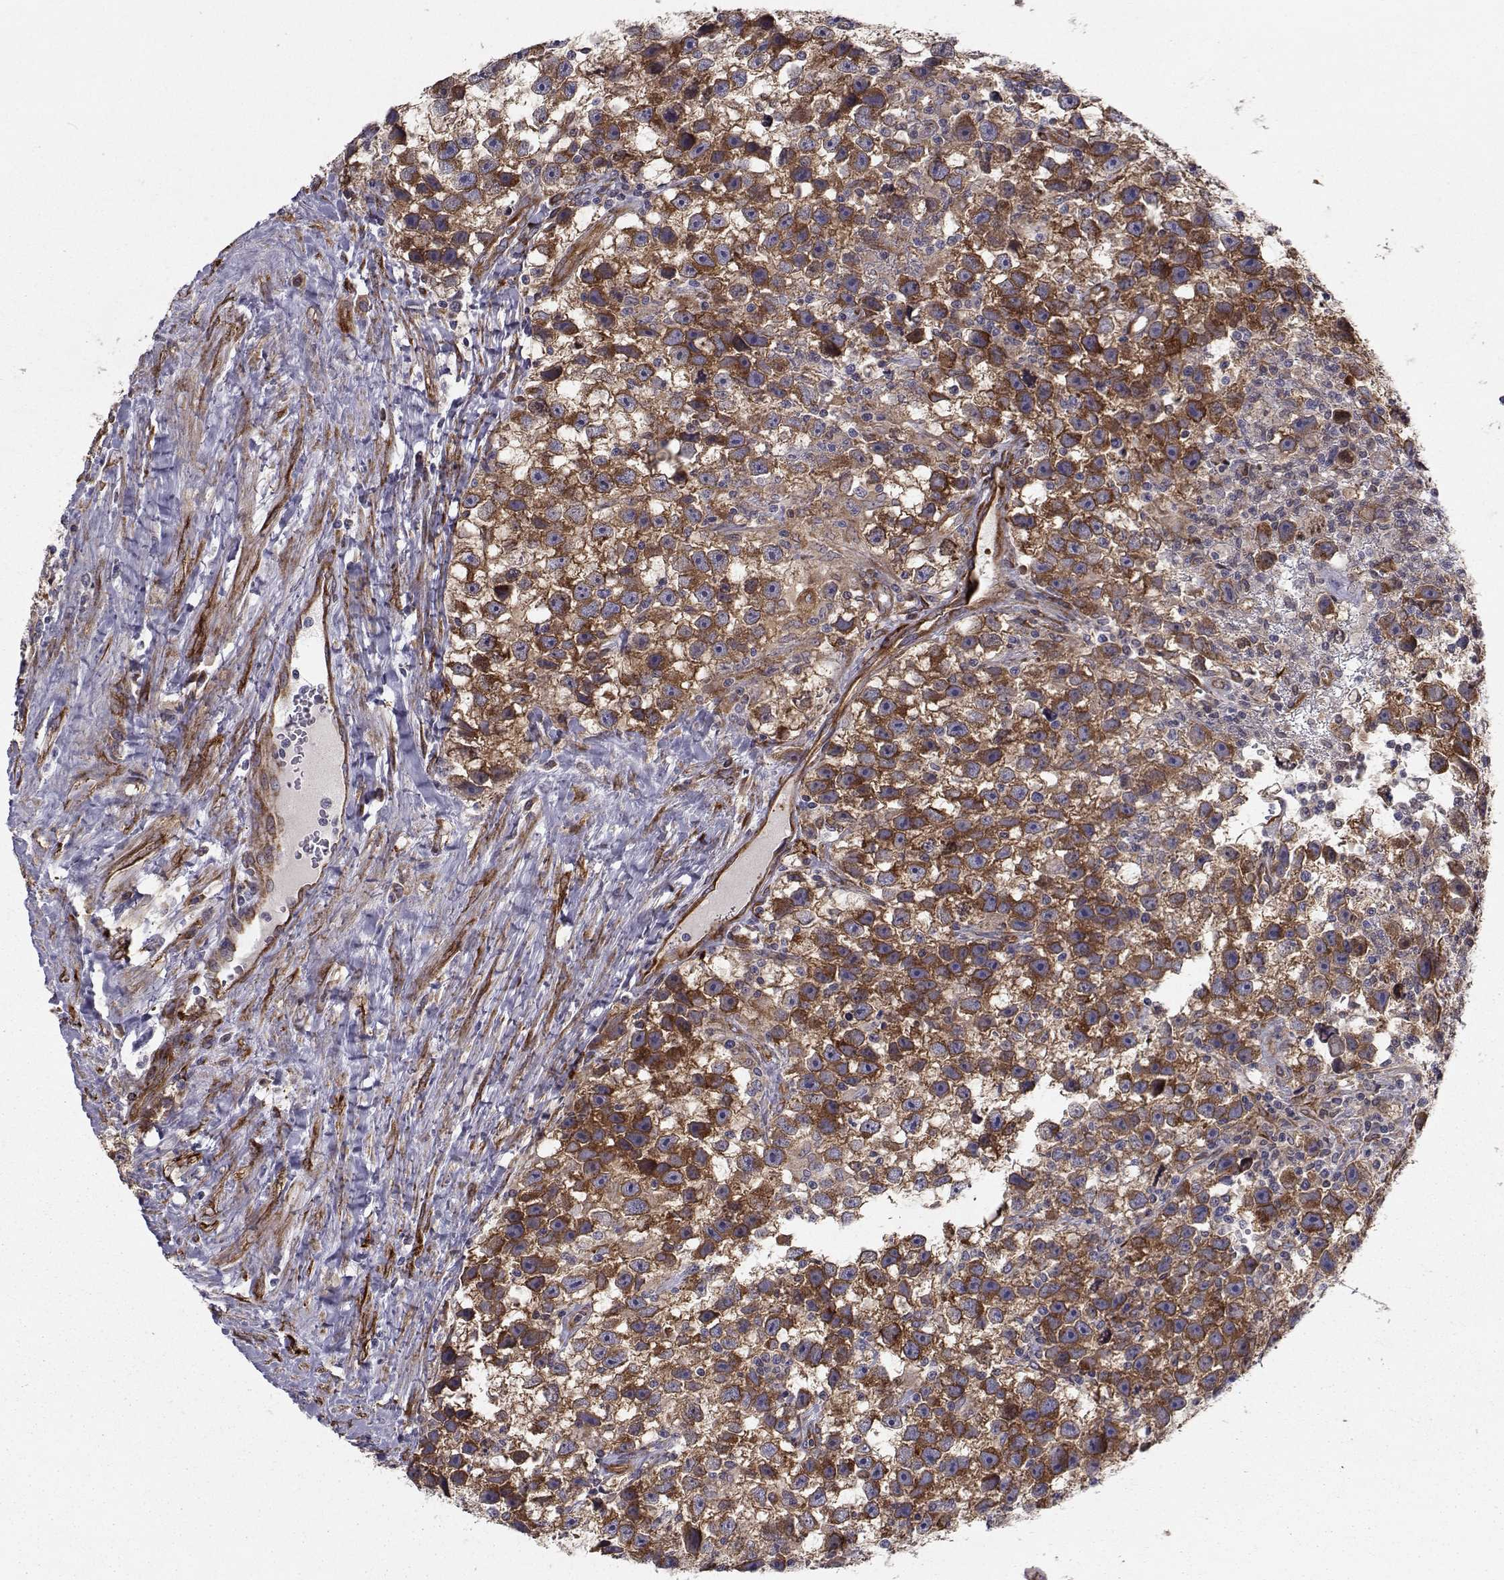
{"staining": {"intensity": "strong", "quantity": ">75%", "location": "cytoplasmic/membranous"}, "tissue": "testis cancer", "cell_type": "Tumor cells", "image_type": "cancer", "snomed": [{"axis": "morphology", "description": "Seminoma, NOS"}, {"axis": "topography", "description": "Testis"}], "caption": "Testis seminoma stained with DAB (3,3'-diaminobenzidine) immunohistochemistry shows high levels of strong cytoplasmic/membranous expression in approximately >75% of tumor cells.", "gene": "TRIP10", "patient": {"sex": "male", "age": 43}}